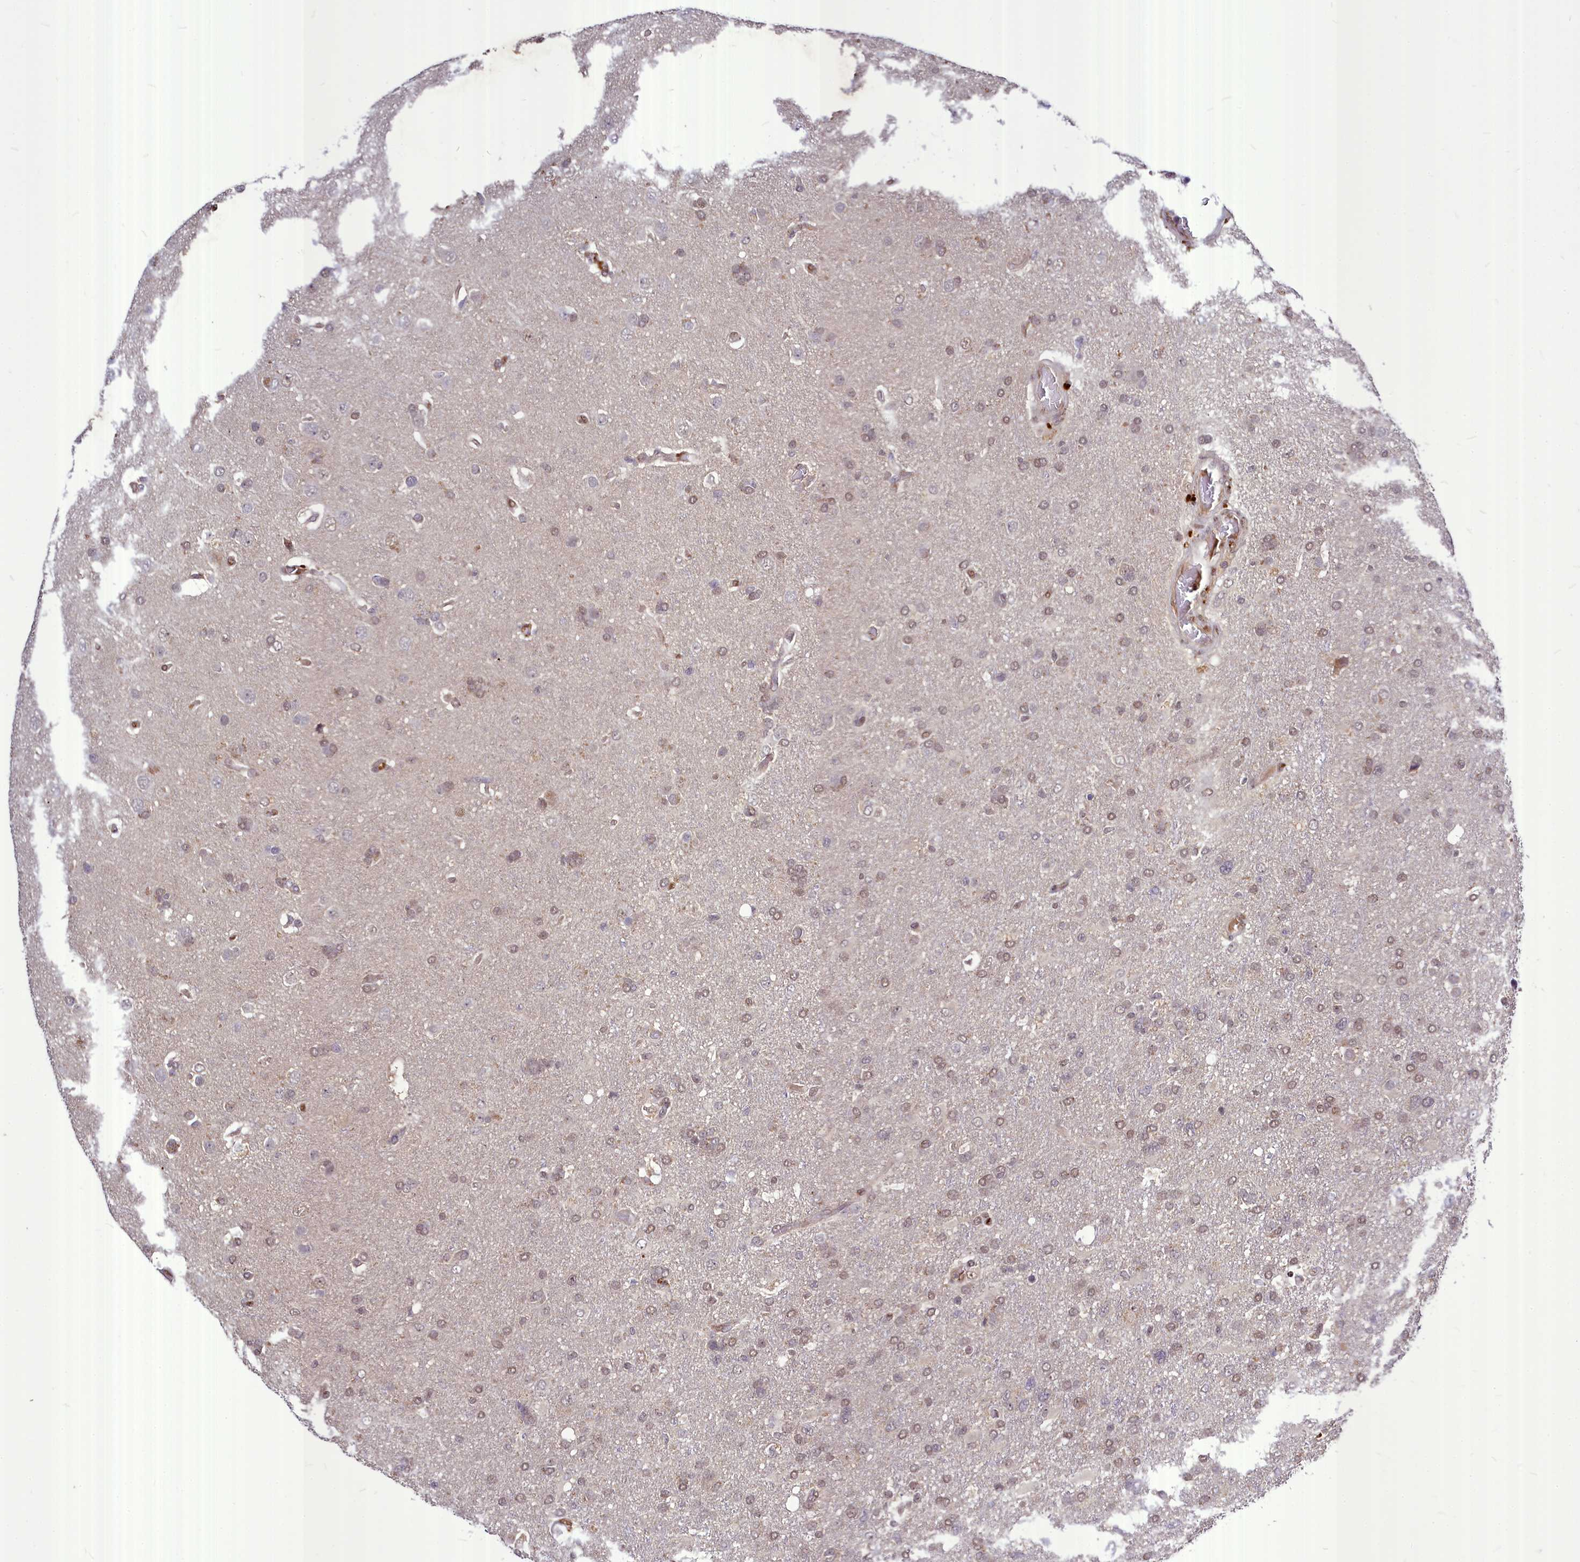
{"staining": {"intensity": "moderate", "quantity": "25%-75%", "location": "nuclear"}, "tissue": "glioma", "cell_type": "Tumor cells", "image_type": "cancer", "snomed": [{"axis": "morphology", "description": "Glioma, malignant, High grade"}, {"axis": "topography", "description": "Brain"}], "caption": "IHC histopathology image of glioma stained for a protein (brown), which shows medium levels of moderate nuclear staining in approximately 25%-75% of tumor cells.", "gene": "MAML2", "patient": {"sex": "male", "age": 61}}